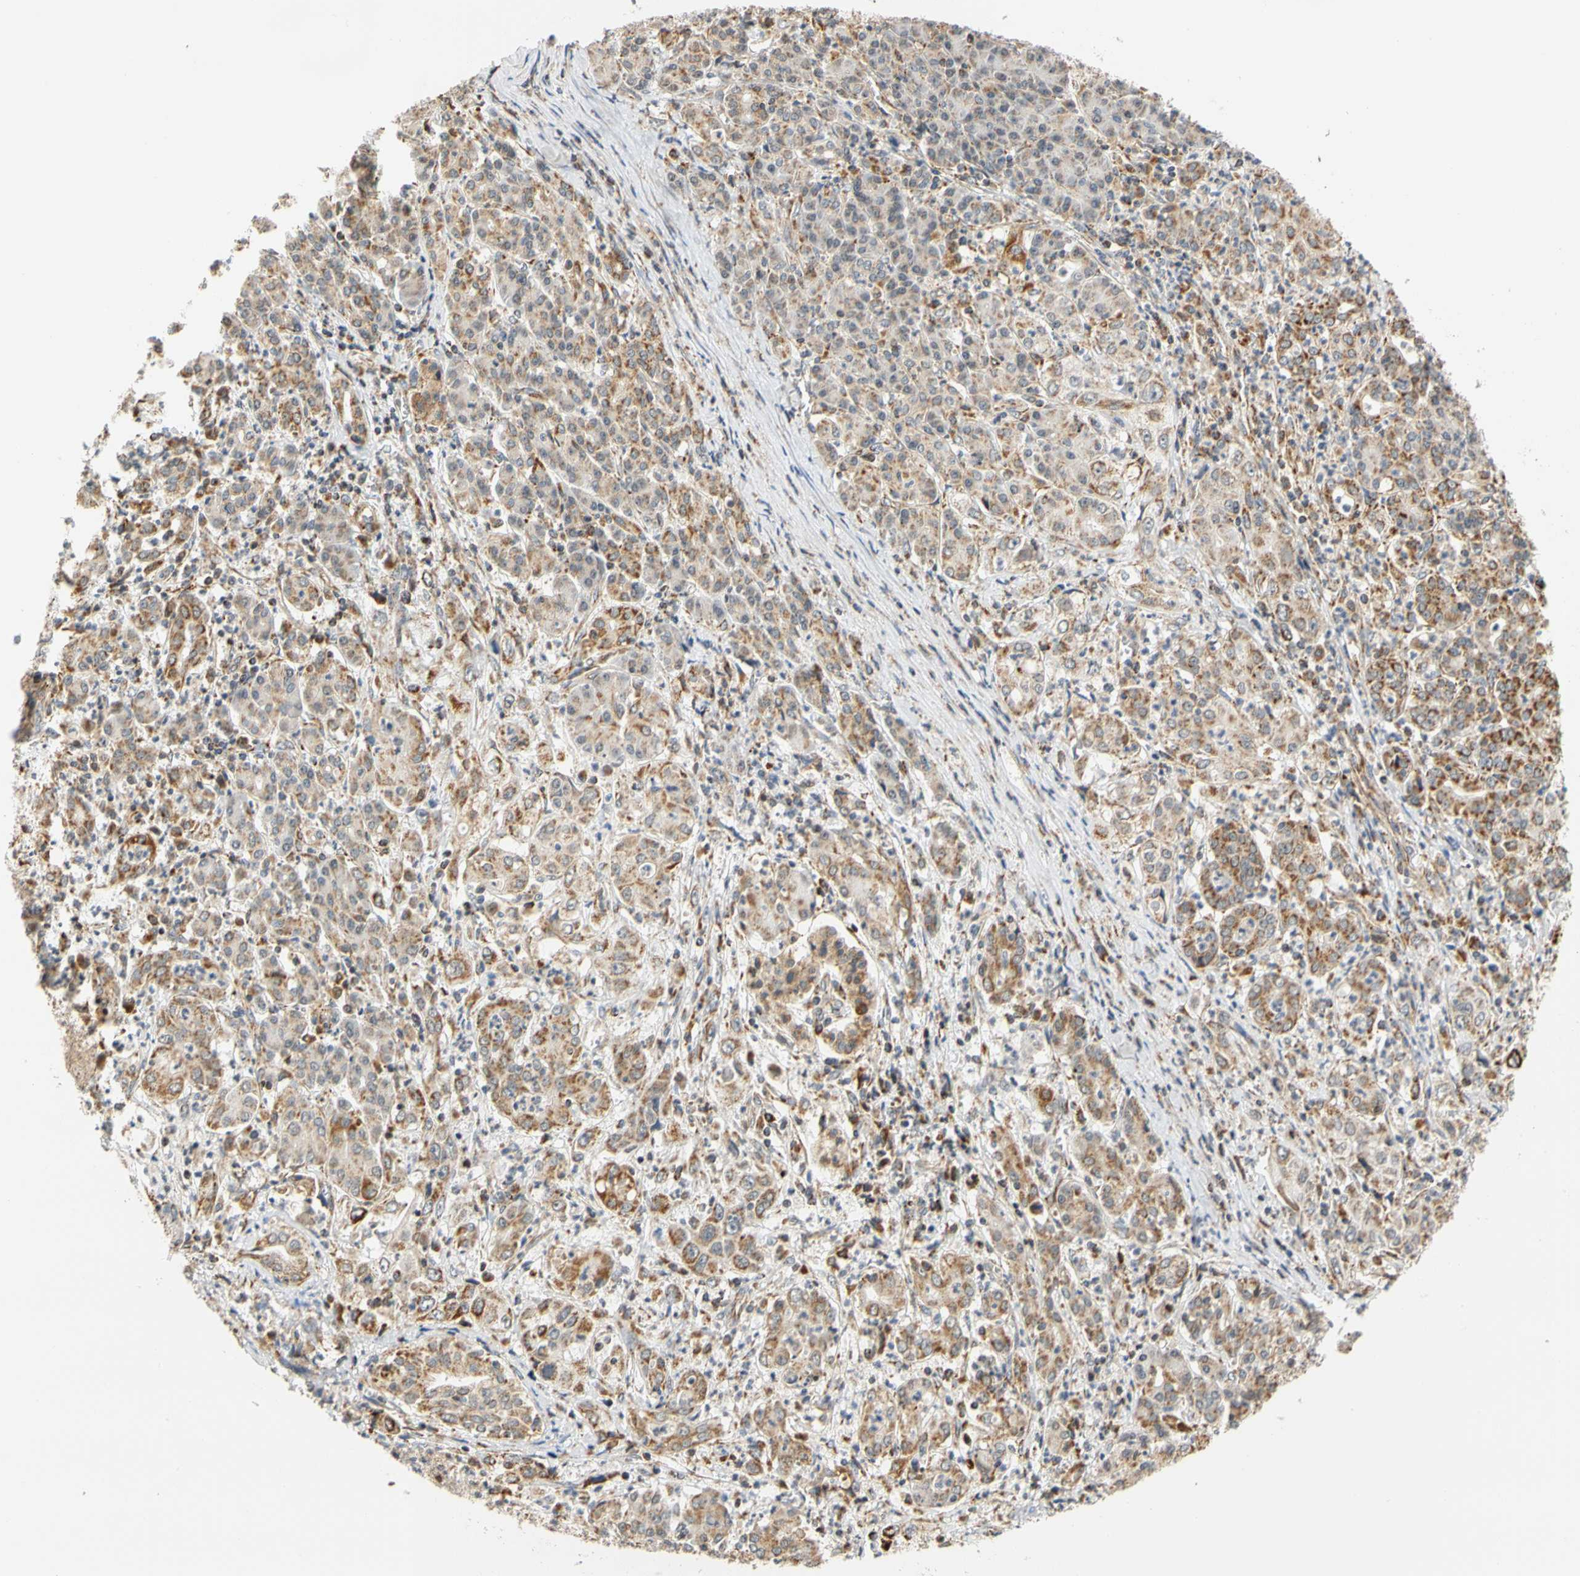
{"staining": {"intensity": "moderate", "quantity": "<25%", "location": "cytoplasmic/membranous"}, "tissue": "pancreatic cancer", "cell_type": "Tumor cells", "image_type": "cancer", "snomed": [{"axis": "morphology", "description": "Adenocarcinoma, NOS"}, {"axis": "topography", "description": "Pancreas"}], "caption": "There is low levels of moderate cytoplasmic/membranous expression in tumor cells of adenocarcinoma (pancreatic), as demonstrated by immunohistochemical staining (brown color).", "gene": "SFXN3", "patient": {"sex": "male", "age": 70}}